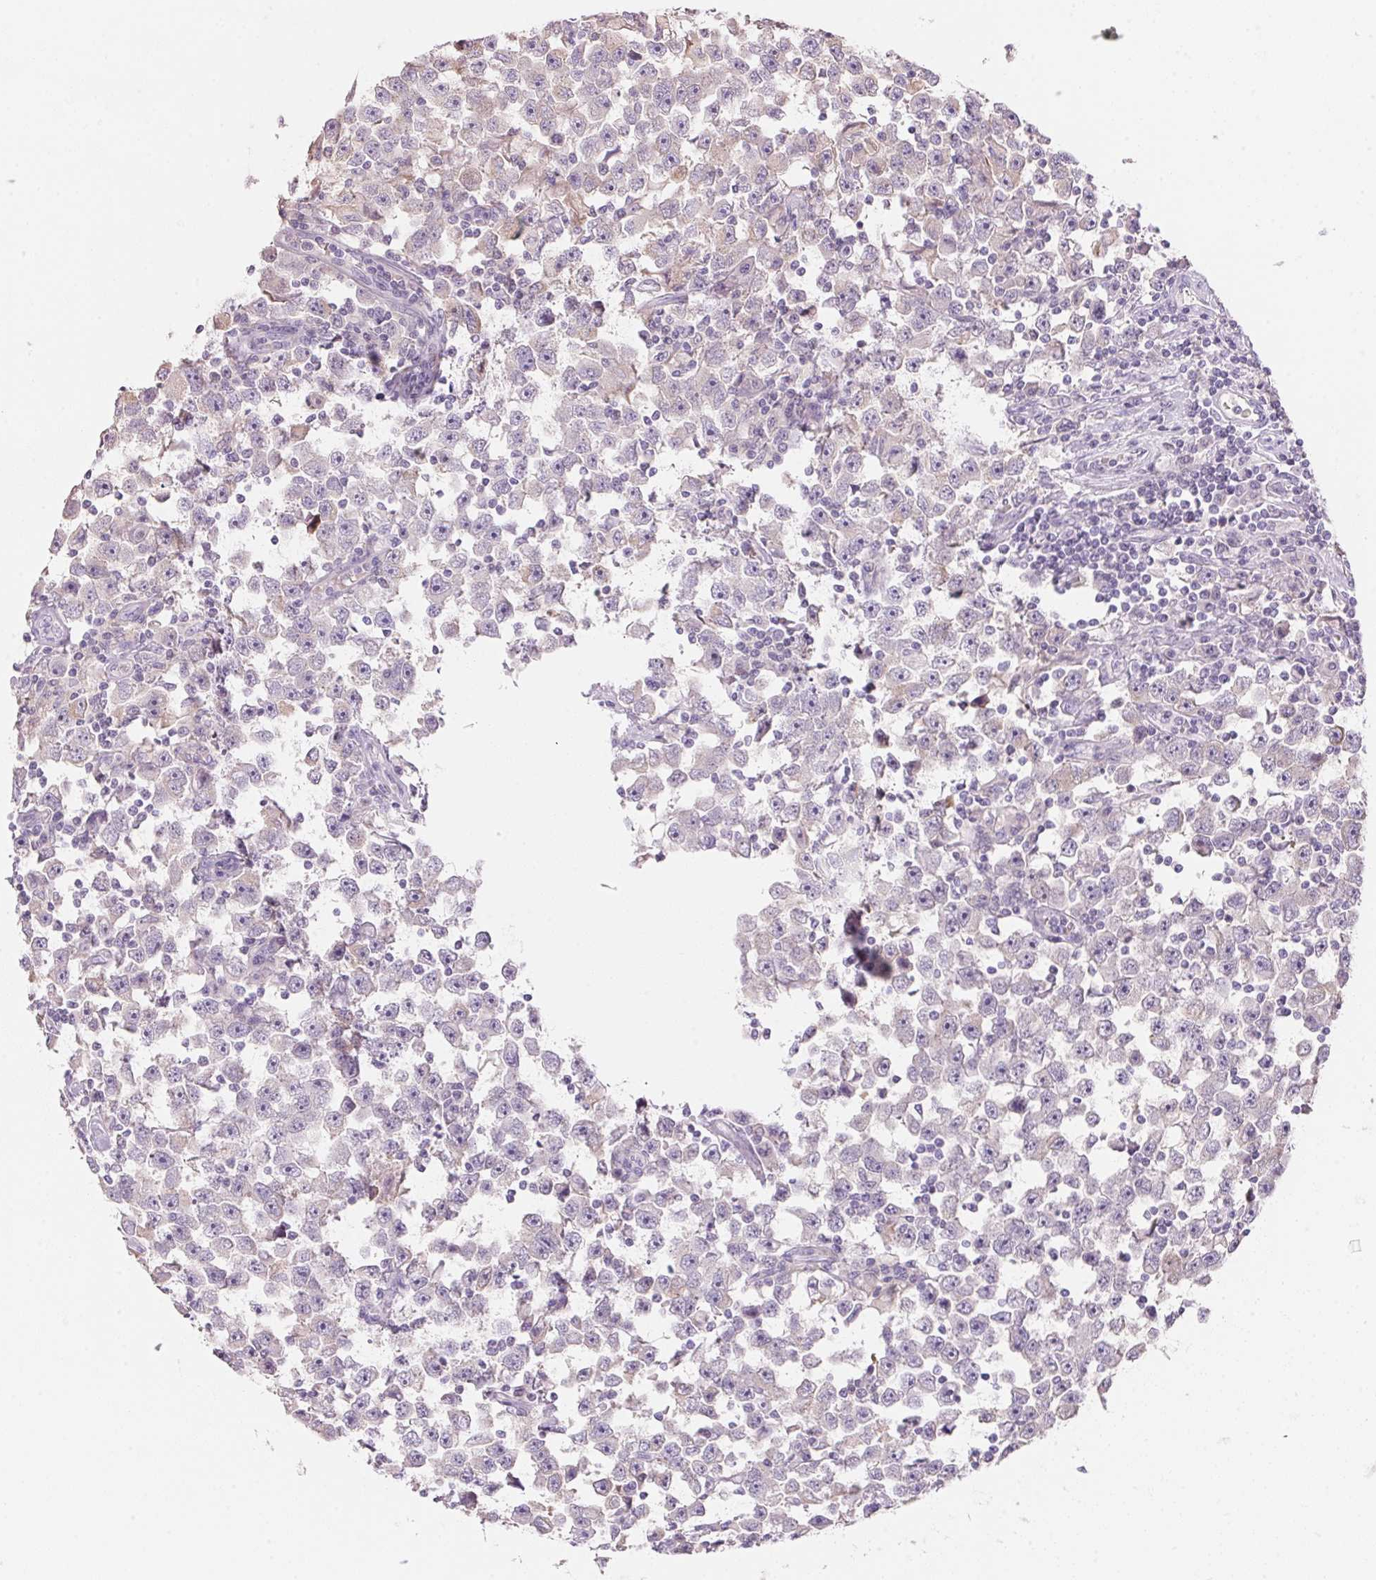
{"staining": {"intensity": "negative", "quantity": "none", "location": "none"}, "tissue": "testis cancer", "cell_type": "Tumor cells", "image_type": "cancer", "snomed": [{"axis": "morphology", "description": "Seminoma, NOS"}, {"axis": "topography", "description": "Testis"}], "caption": "Tumor cells are negative for brown protein staining in testis cancer. (IHC, brightfield microscopy, high magnification).", "gene": "DHCR24", "patient": {"sex": "male", "age": 33}}